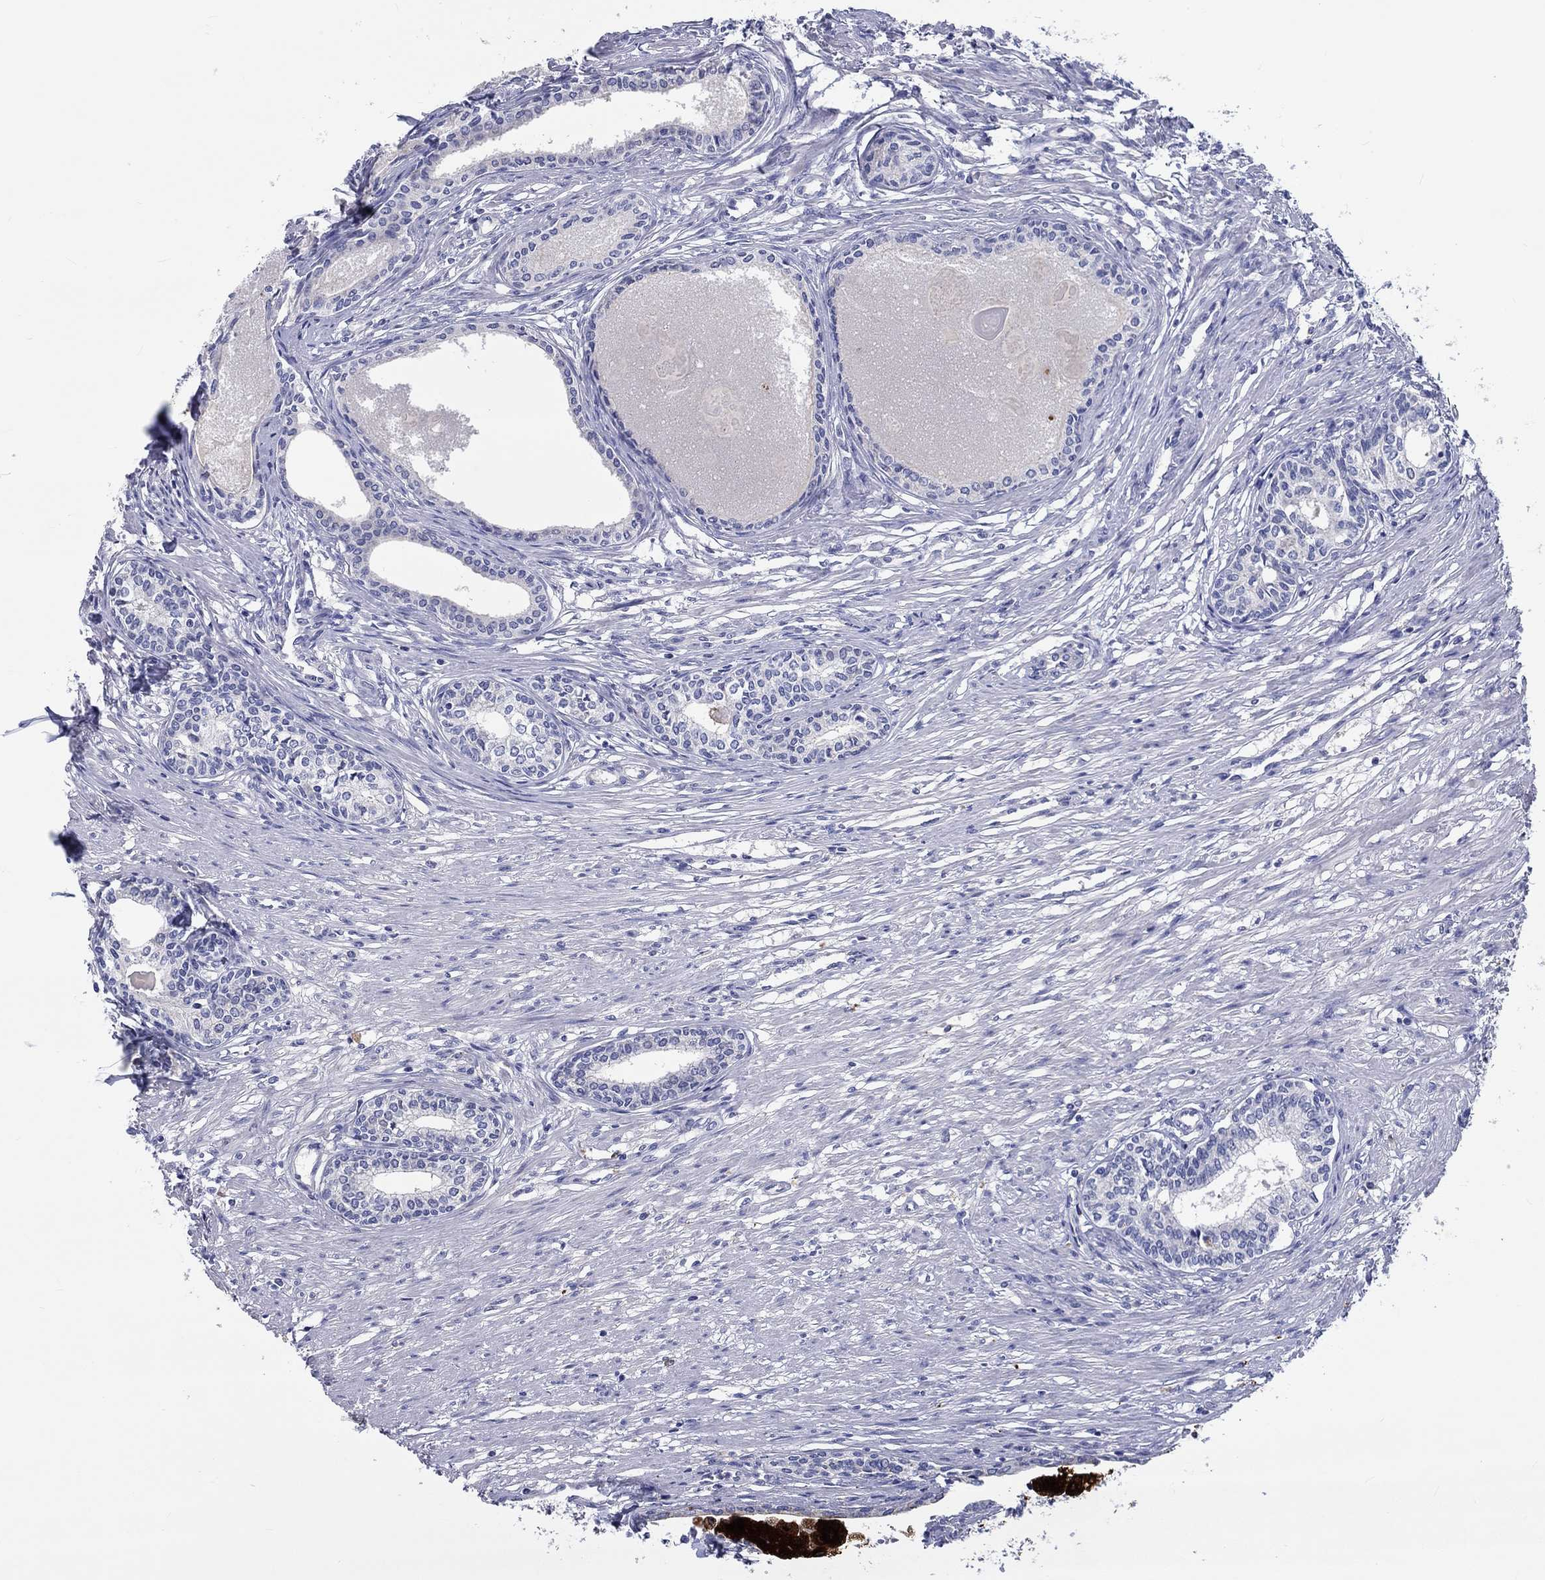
{"staining": {"intensity": "negative", "quantity": "none", "location": "none"}, "tissue": "prostate", "cell_type": "Glandular cells", "image_type": "normal", "snomed": [{"axis": "morphology", "description": "Normal tissue, NOS"}, {"axis": "topography", "description": "Prostate"}], "caption": "Micrograph shows no significant protein expression in glandular cells of unremarkable prostate. (DAB immunohistochemistry with hematoxylin counter stain).", "gene": "CHIT1", "patient": {"sex": "male", "age": 60}}